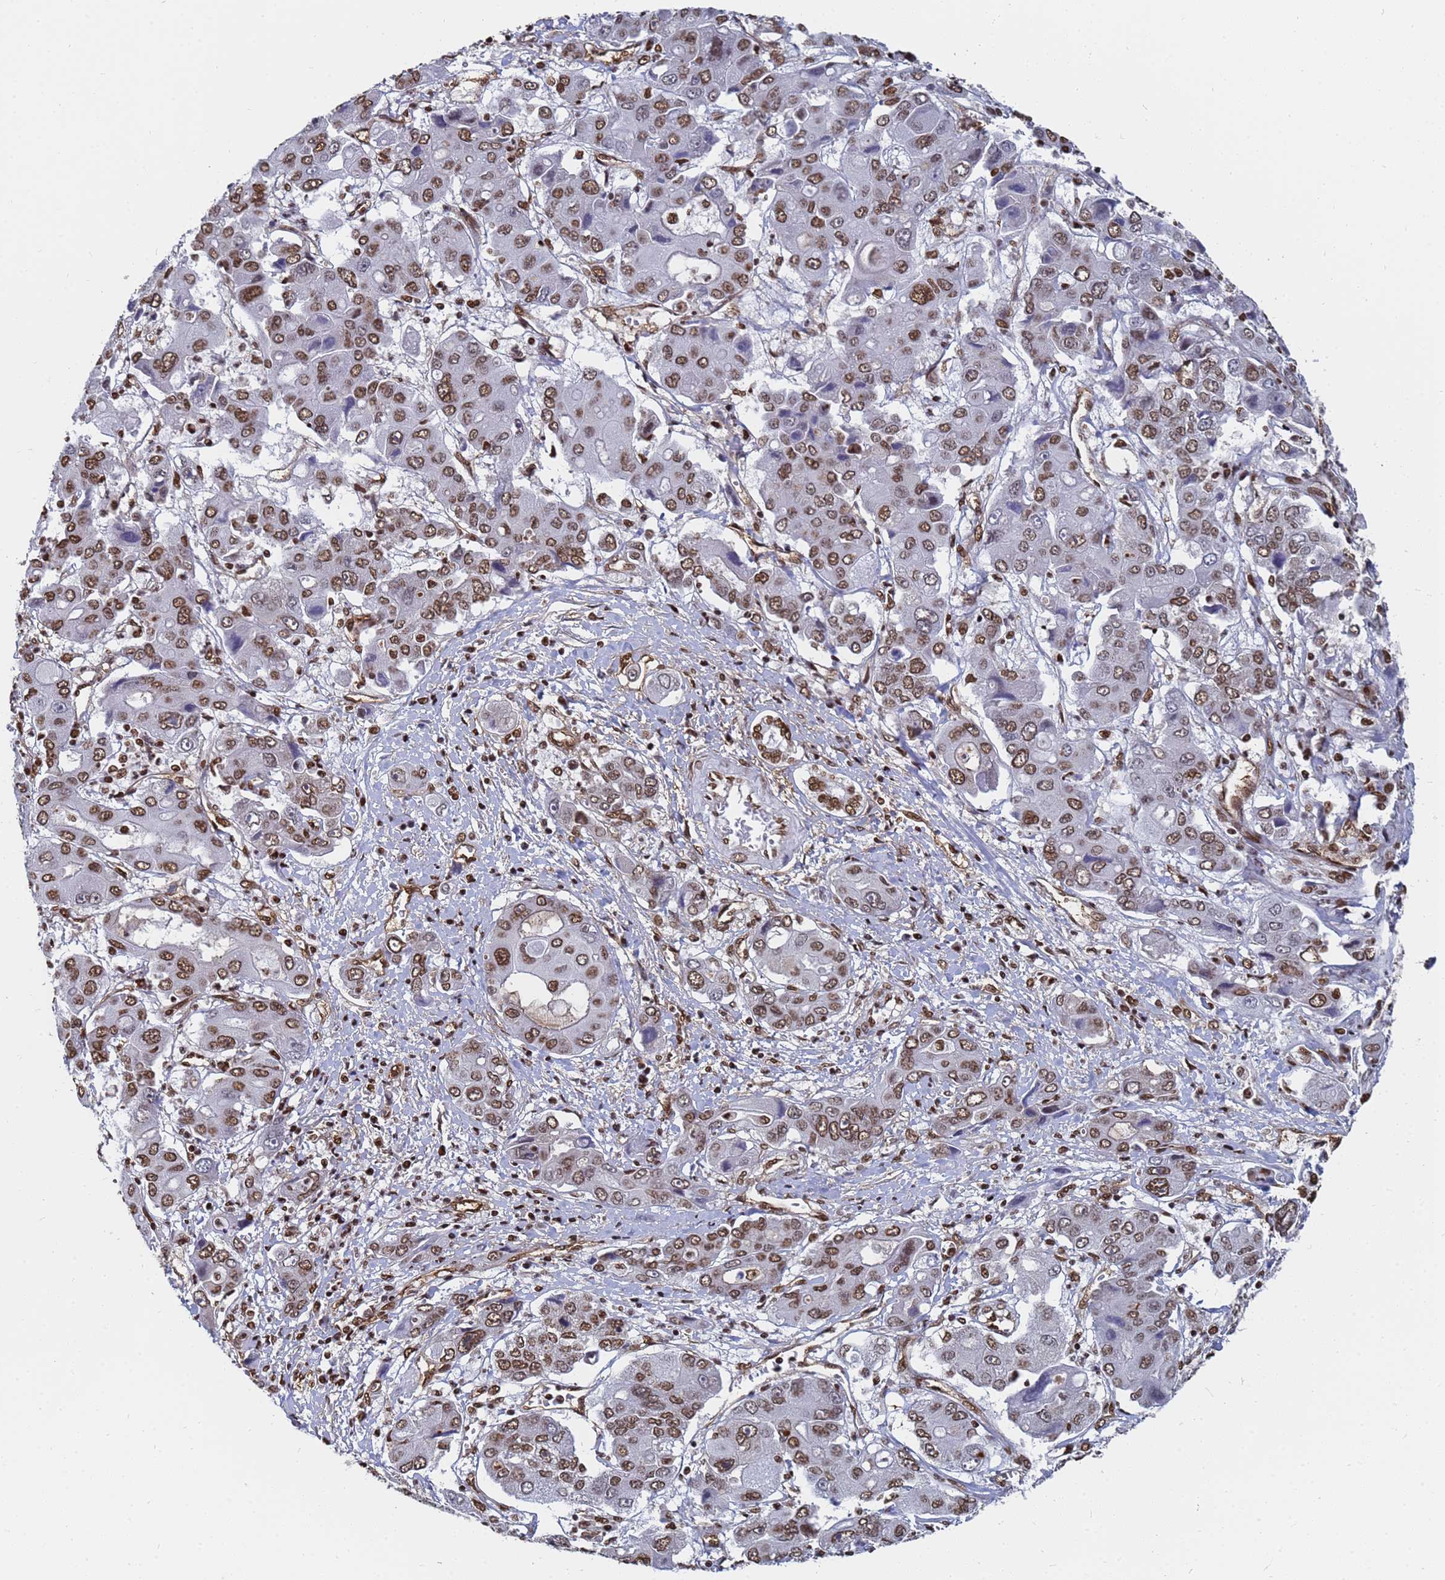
{"staining": {"intensity": "moderate", "quantity": ">75%", "location": "nuclear"}, "tissue": "liver cancer", "cell_type": "Tumor cells", "image_type": "cancer", "snomed": [{"axis": "morphology", "description": "Cholangiocarcinoma"}, {"axis": "topography", "description": "Liver"}], "caption": "Protein expression analysis of liver cholangiocarcinoma reveals moderate nuclear staining in about >75% of tumor cells.", "gene": "RAVER2", "patient": {"sex": "male", "age": 67}}